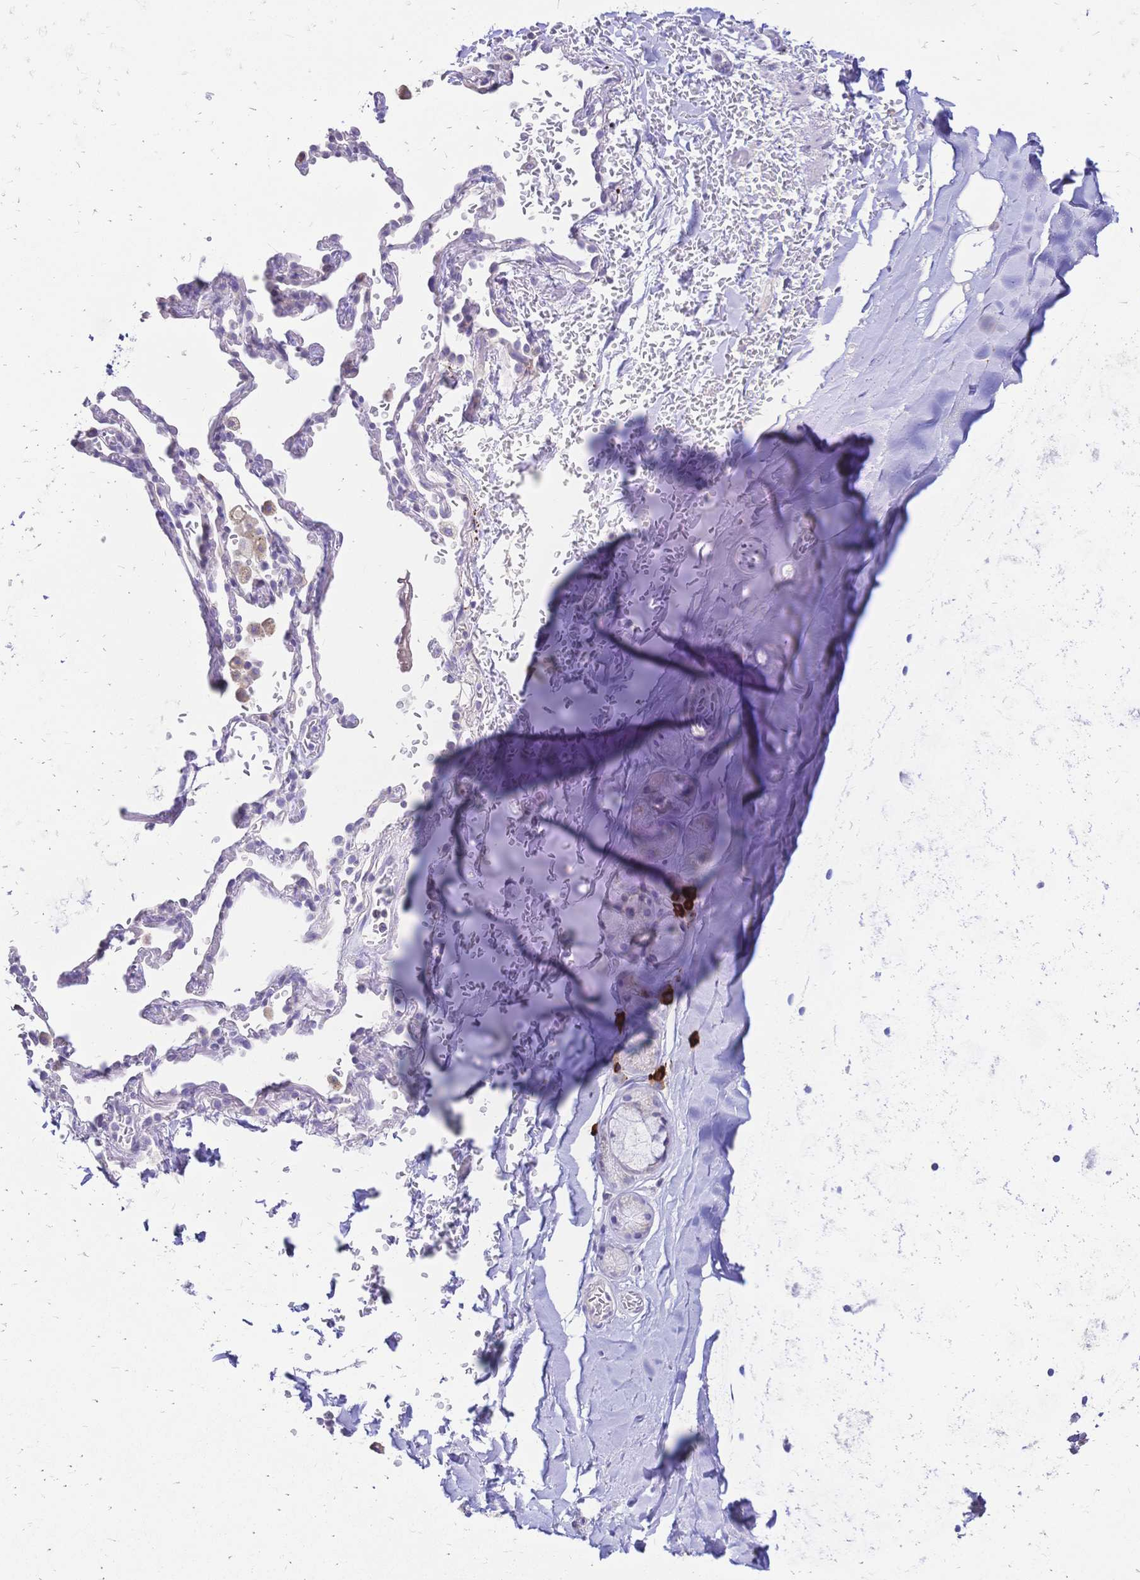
{"staining": {"intensity": "negative", "quantity": "none", "location": "none"}, "tissue": "adipose tissue", "cell_type": "Adipocytes", "image_type": "normal", "snomed": [{"axis": "morphology", "description": "Normal tissue, NOS"}, {"axis": "topography", "description": "Cartilage tissue"}, {"axis": "topography", "description": "Bronchus"}, {"axis": "topography", "description": "Peripheral nerve tissue"}], "caption": "High magnification brightfield microscopy of benign adipose tissue stained with DAB (3,3'-diaminobenzidine) (brown) and counterstained with hematoxylin (blue): adipocytes show no significant expression. Brightfield microscopy of IHC stained with DAB (3,3'-diaminobenzidine) (brown) and hematoxylin (blue), captured at high magnification.", "gene": "IL2RA", "patient": {"sex": "male", "age": 67}}